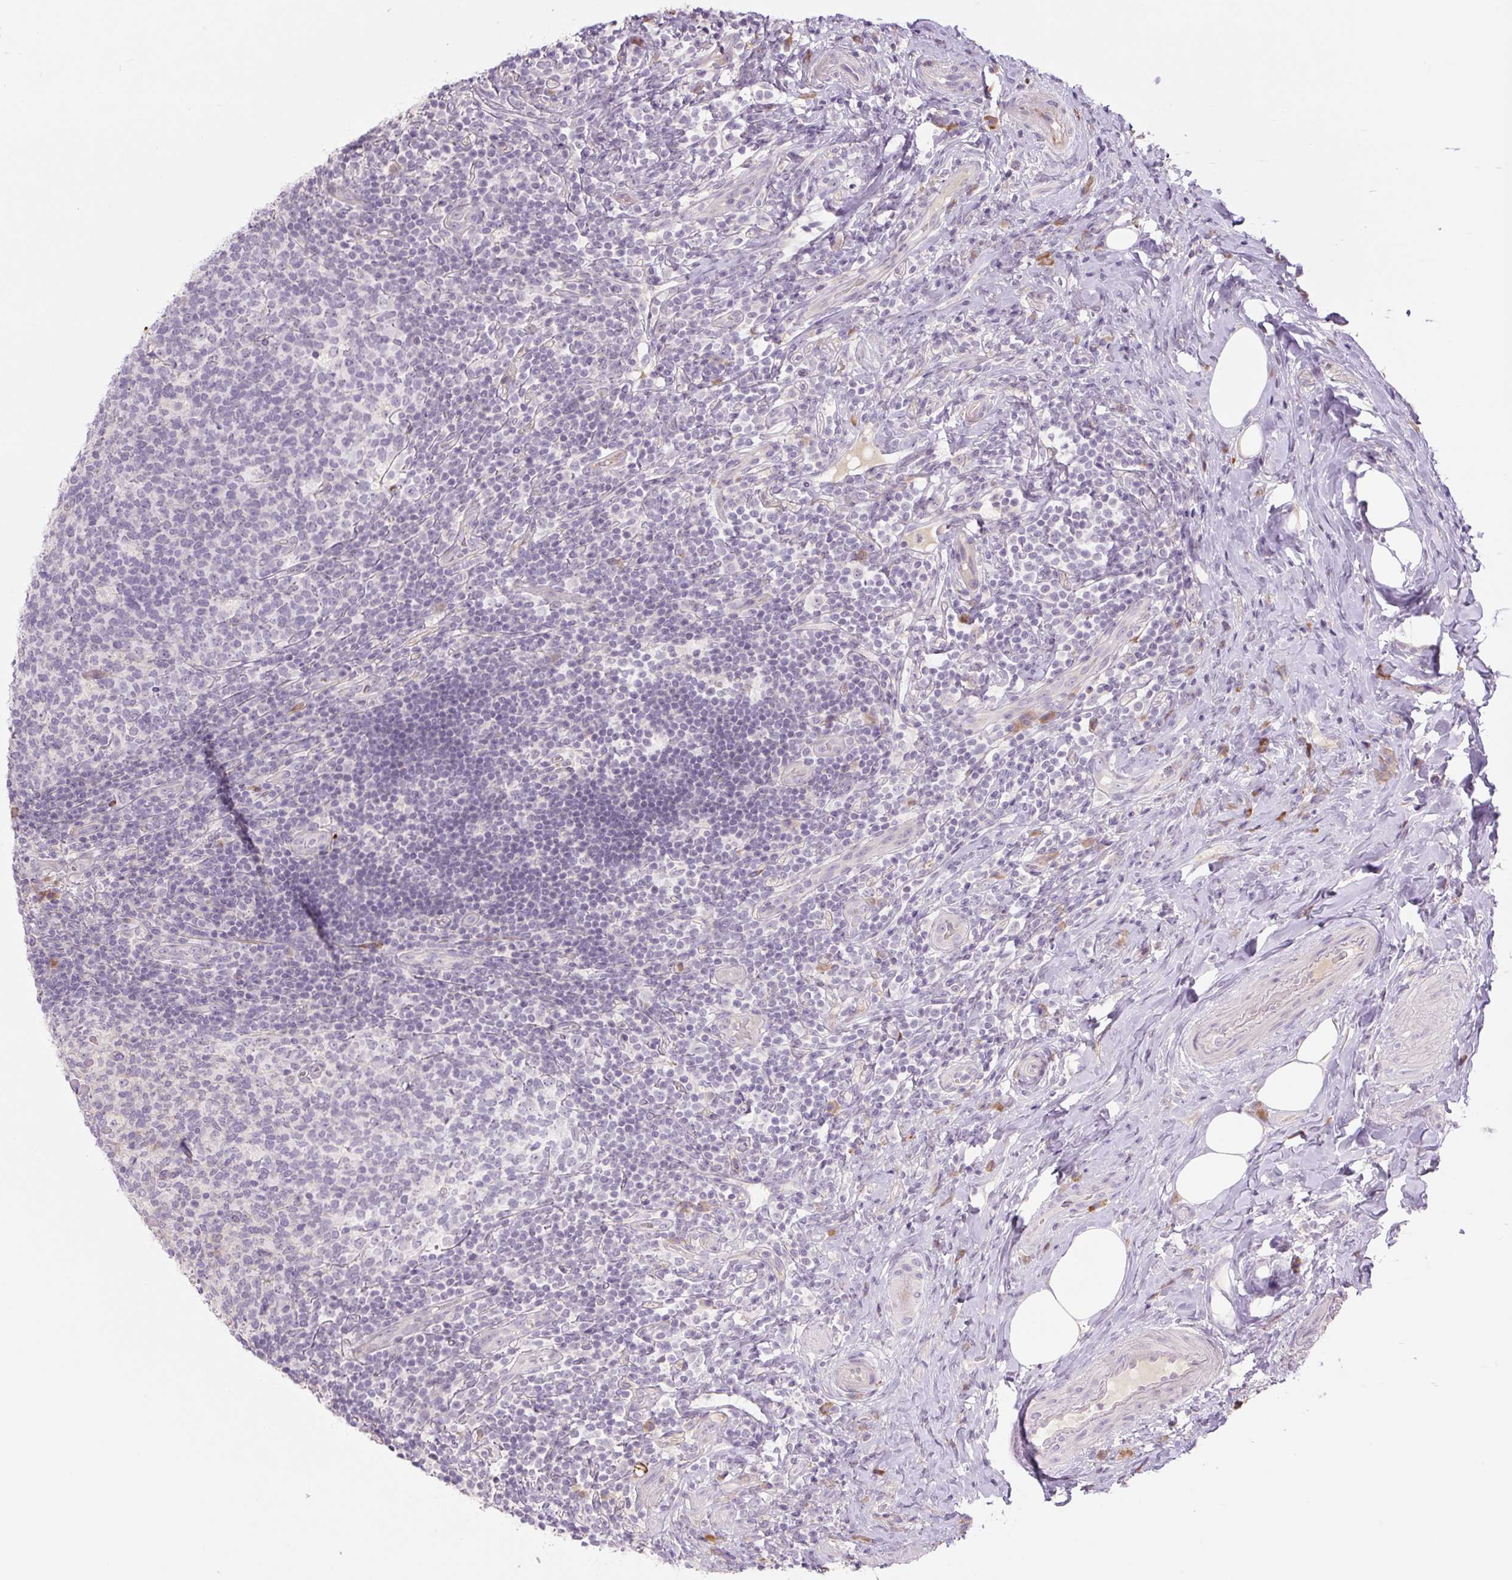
{"staining": {"intensity": "negative", "quantity": "none", "location": "none"}, "tissue": "appendix", "cell_type": "Glandular cells", "image_type": "normal", "snomed": [{"axis": "morphology", "description": "Normal tissue, NOS"}, {"axis": "topography", "description": "Appendix"}], "caption": "DAB (3,3'-diaminobenzidine) immunohistochemical staining of benign human appendix displays no significant staining in glandular cells. (Stains: DAB (3,3'-diaminobenzidine) immunohistochemistry (IHC) with hematoxylin counter stain, Microscopy: brightfield microscopy at high magnification).", "gene": "TMEM100", "patient": {"sex": "female", "age": 43}}